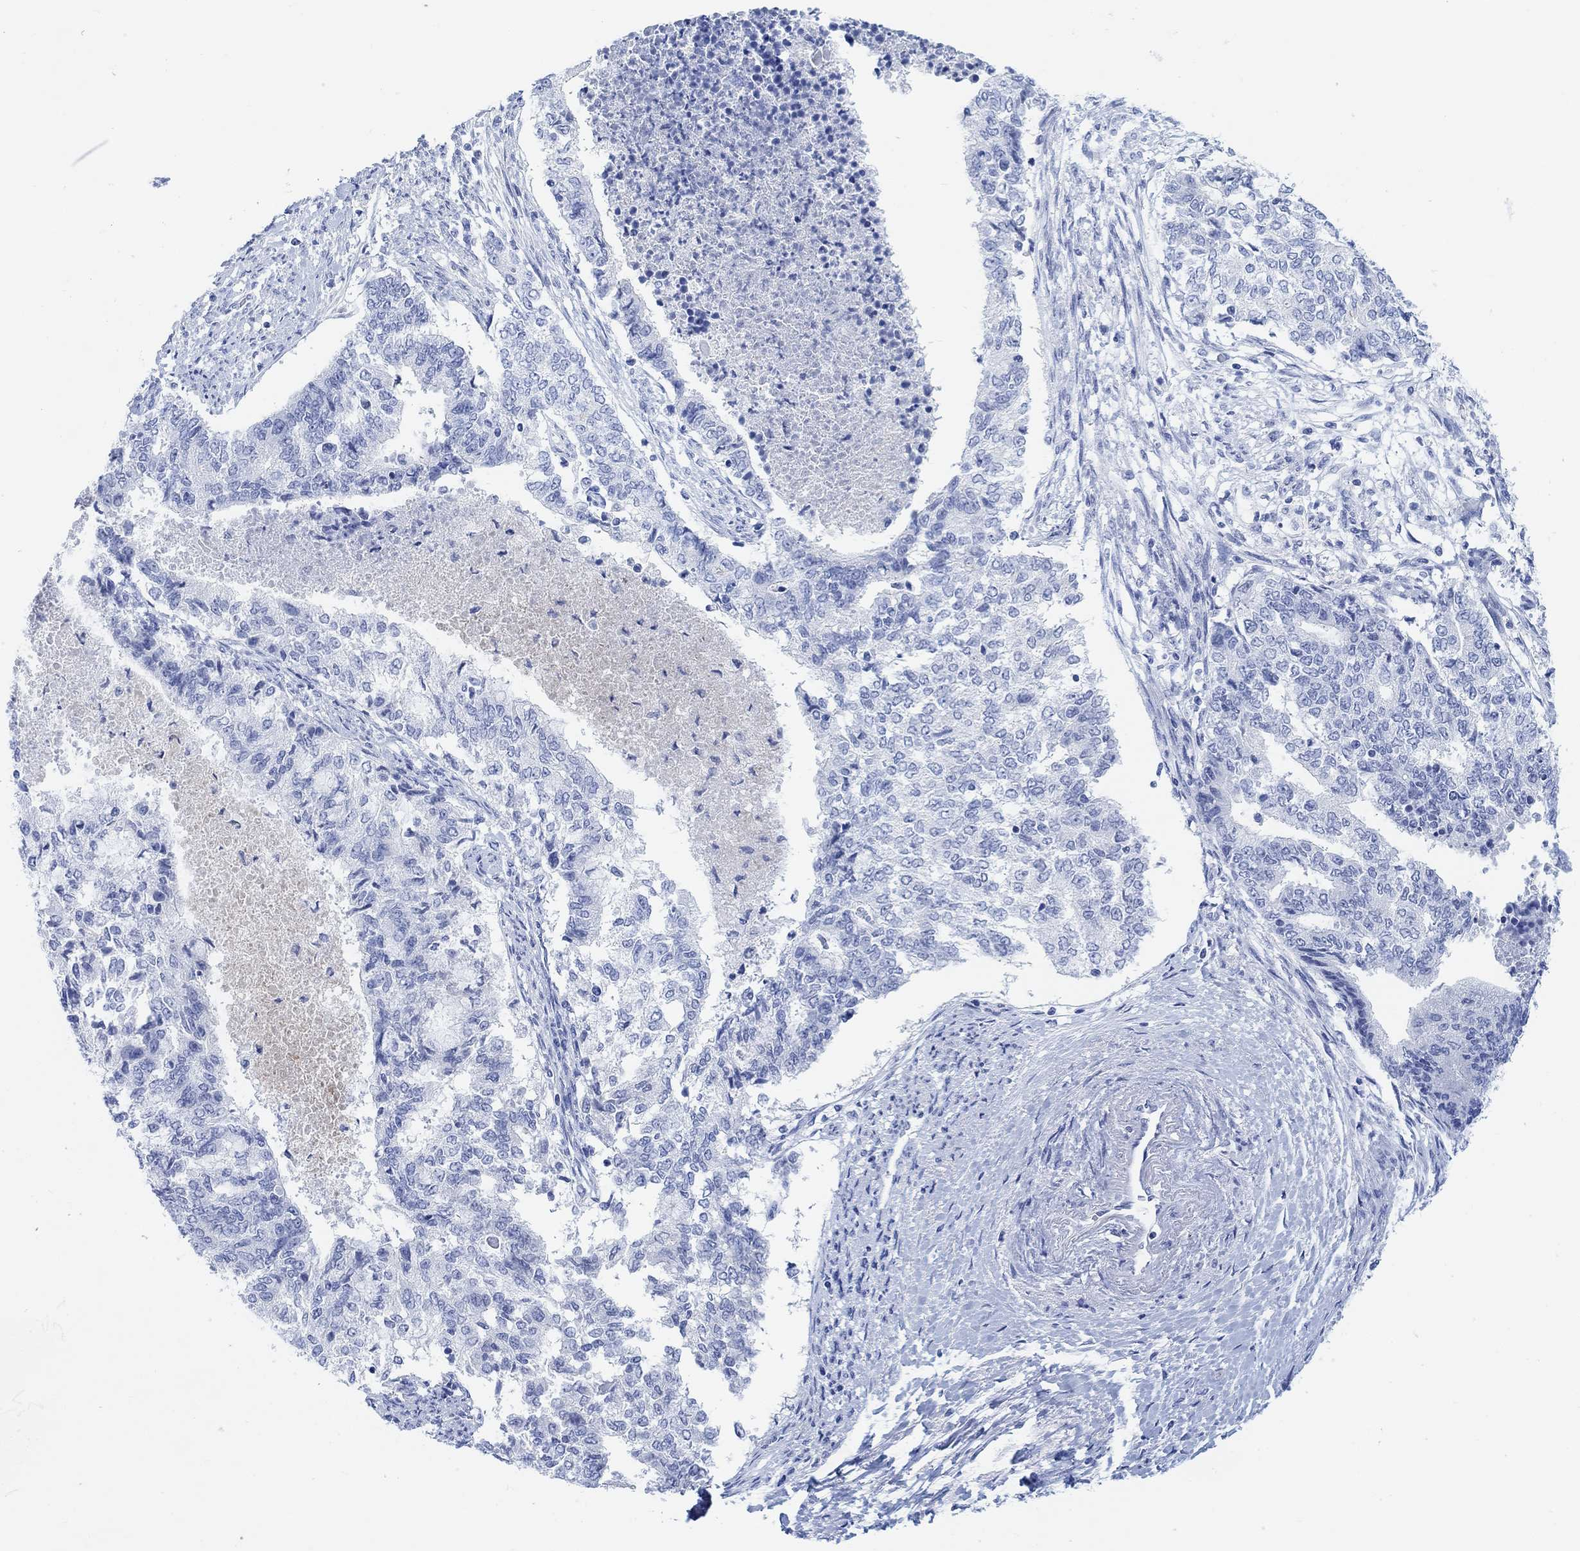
{"staining": {"intensity": "negative", "quantity": "none", "location": "none"}, "tissue": "endometrial cancer", "cell_type": "Tumor cells", "image_type": "cancer", "snomed": [{"axis": "morphology", "description": "Adenocarcinoma, NOS"}, {"axis": "topography", "description": "Endometrium"}], "caption": "A high-resolution photomicrograph shows immunohistochemistry (IHC) staining of endometrial cancer, which shows no significant expression in tumor cells.", "gene": "ENO4", "patient": {"sex": "female", "age": 65}}